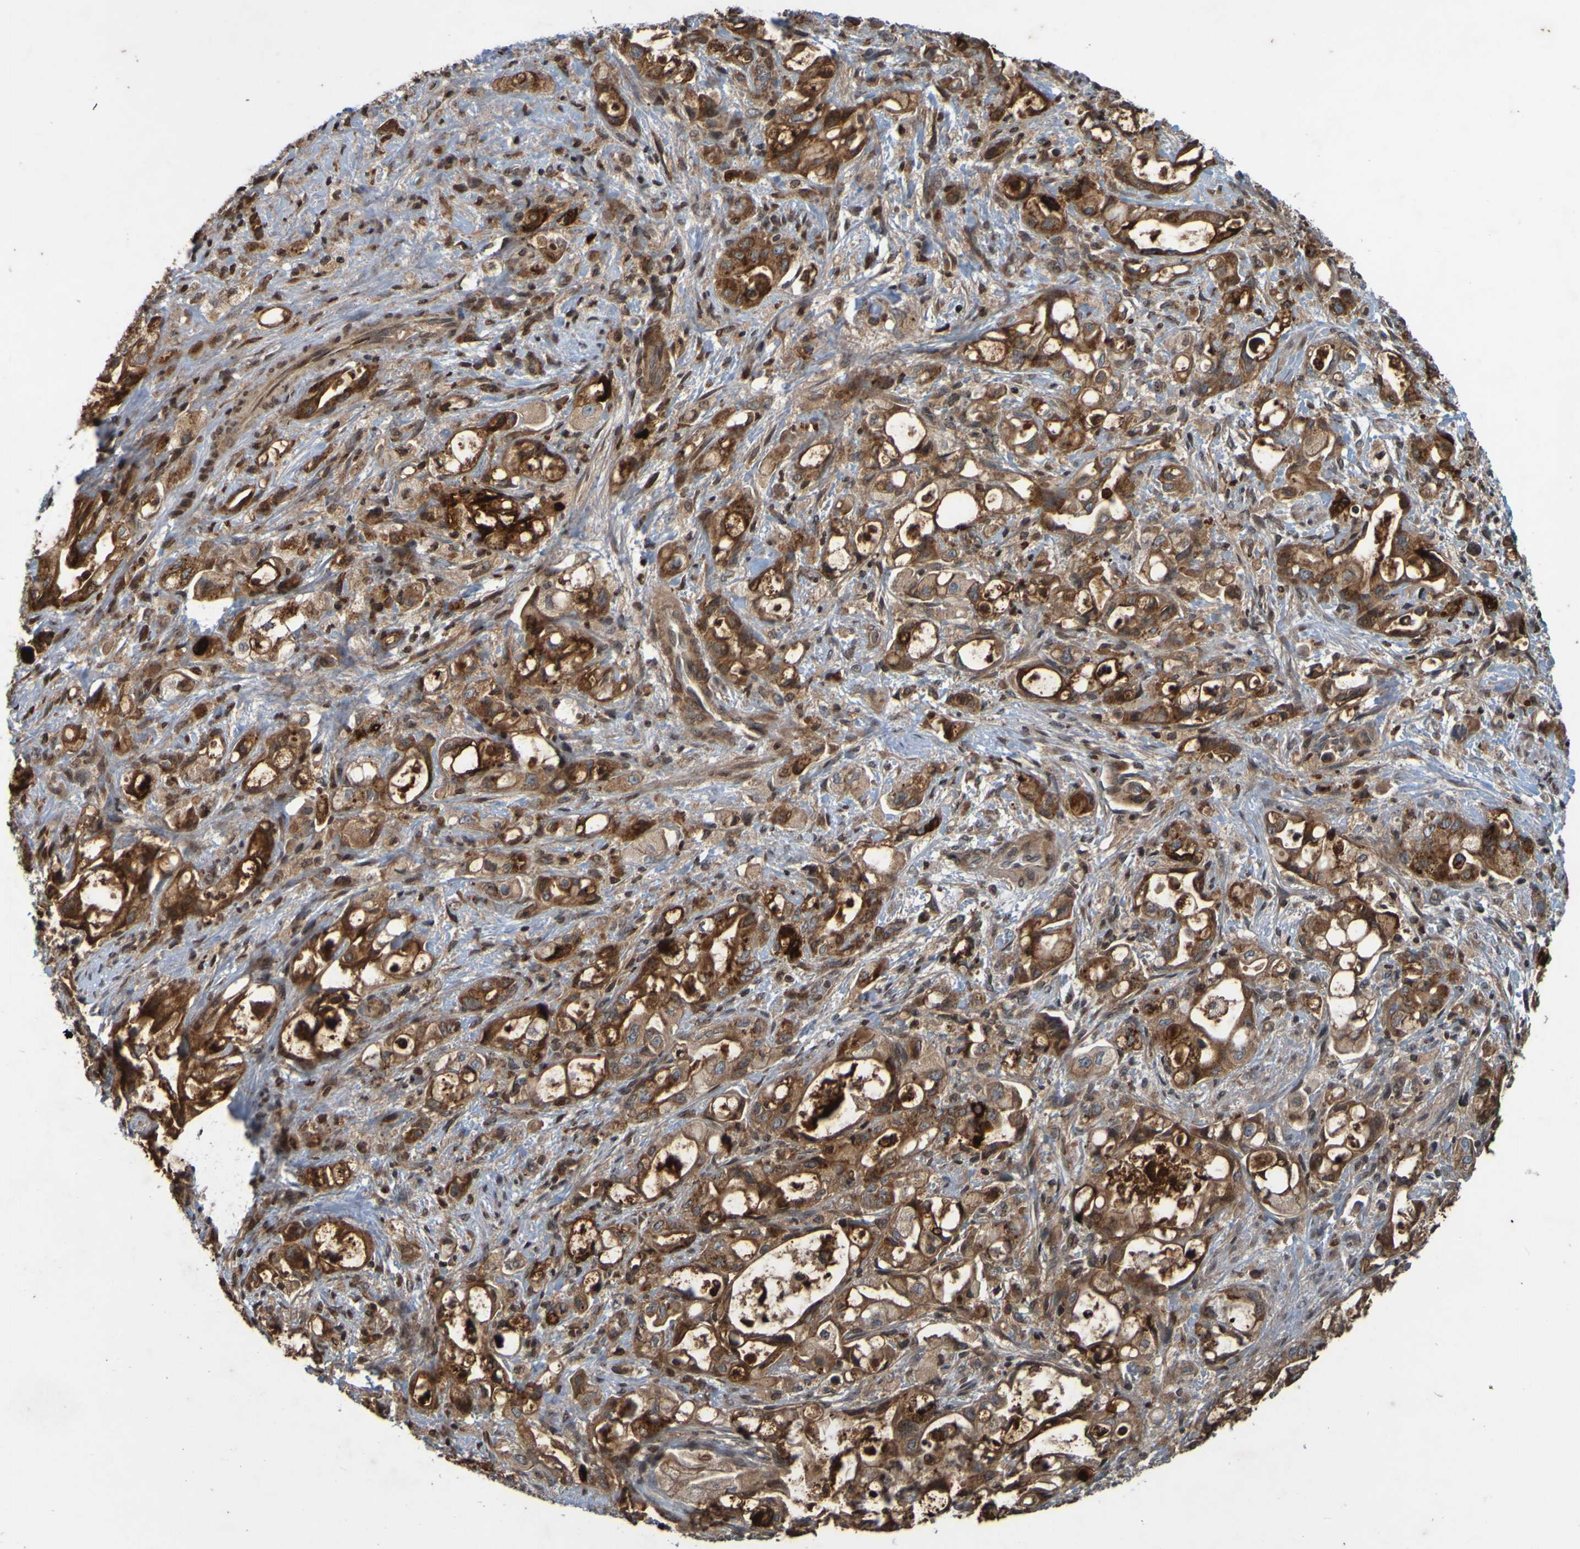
{"staining": {"intensity": "moderate", "quantity": "25%-75%", "location": "cytoplasmic/membranous"}, "tissue": "pancreatic cancer", "cell_type": "Tumor cells", "image_type": "cancer", "snomed": [{"axis": "morphology", "description": "Adenocarcinoma, NOS"}, {"axis": "topography", "description": "Pancreas"}], "caption": "Brown immunohistochemical staining in pancreatic adenocarcinoma shows moderate cytoplasmic/membranous staining in about 25%-75% of tumor cells. Nuclei are stained in blue.", "gene": "GUCY1A1", "patient": {"sex": "male", "age": 79}}